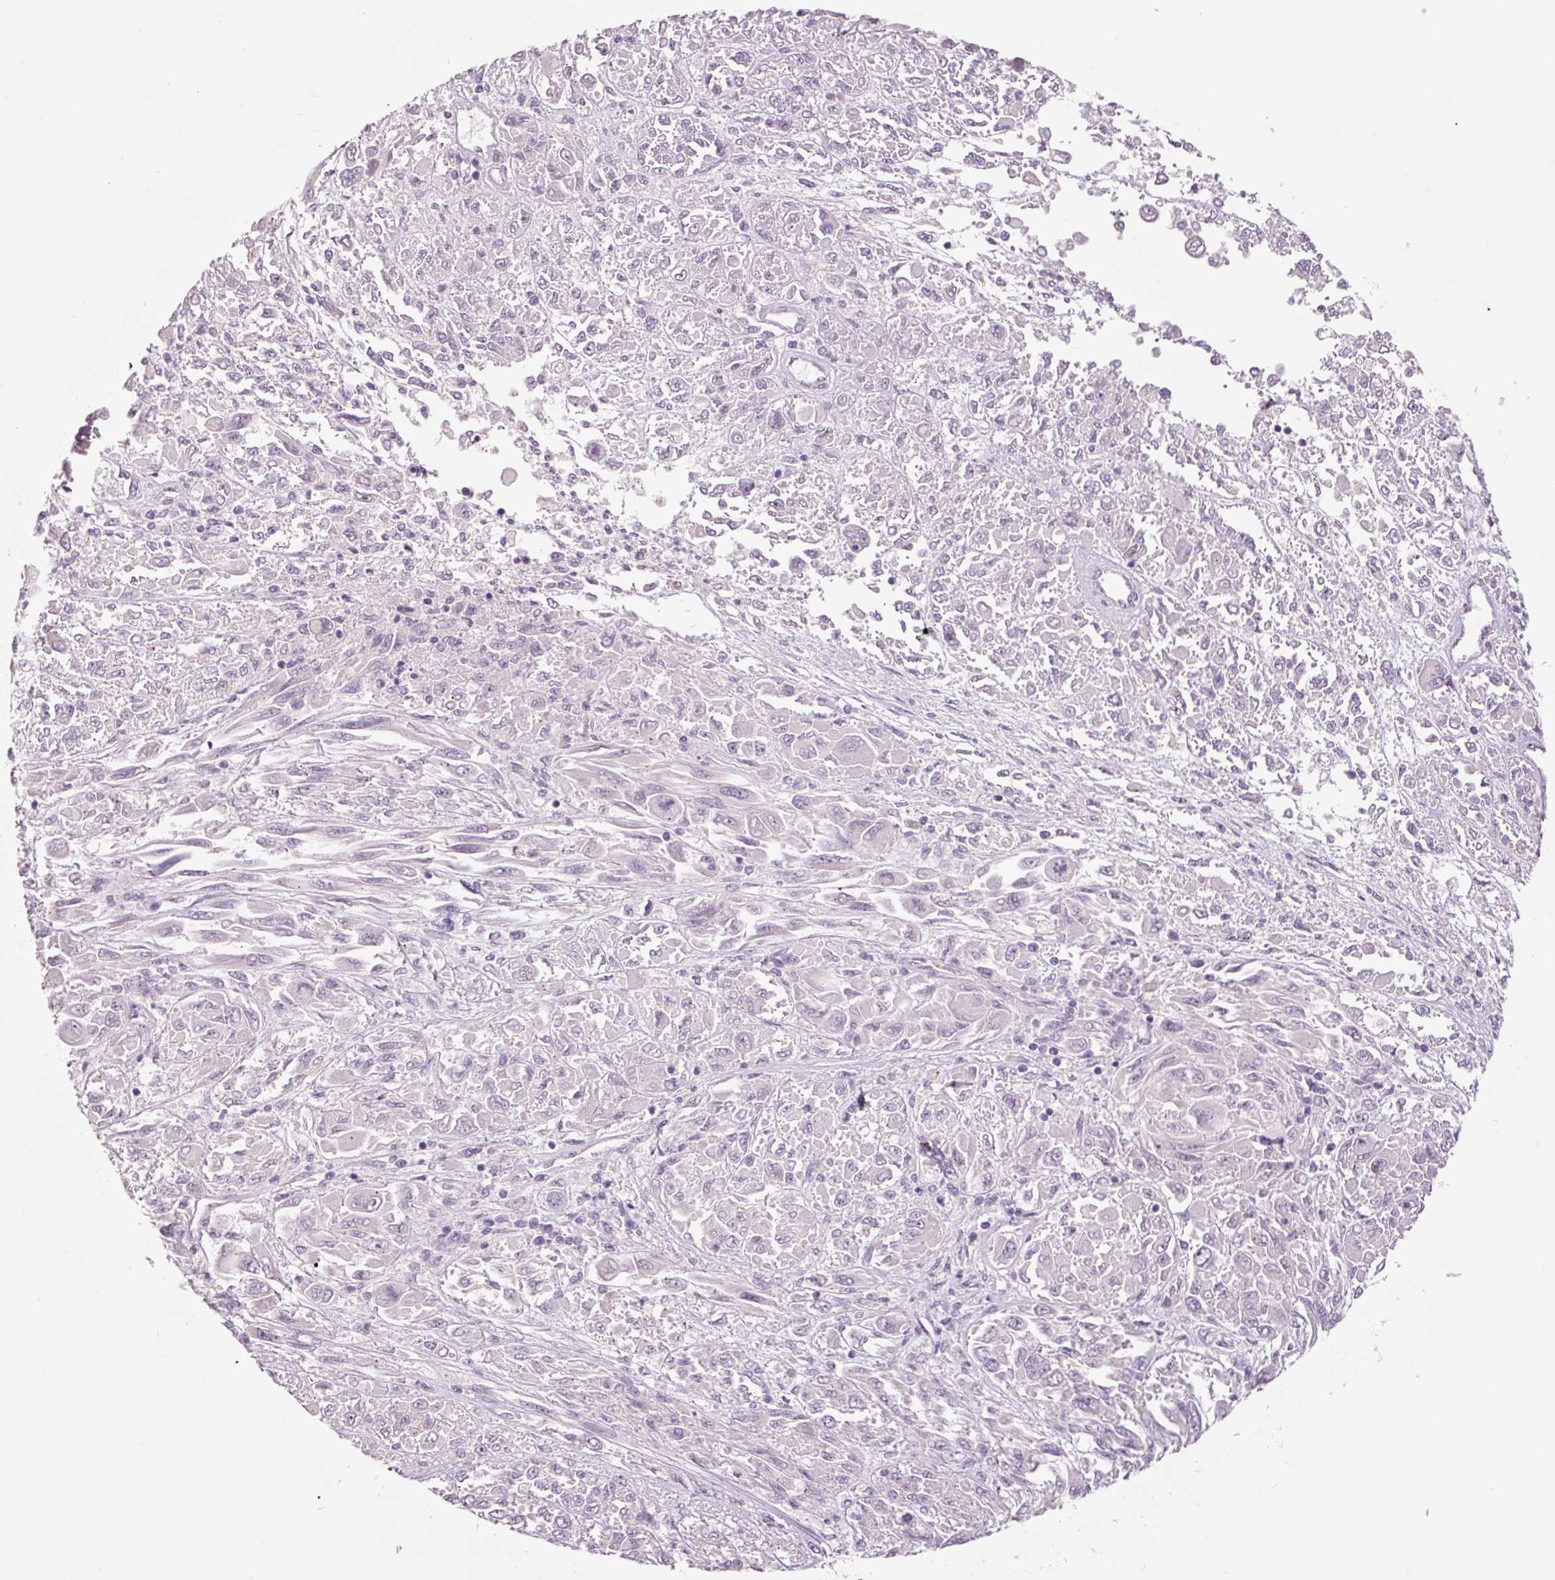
{"staining": {"intensity": "negative", "quantity": "none", "location": "none"}, "tissue": "melanoma", "cell_type": "Tumor cells", "image_type": "cancer", "snomed": [{"axis": "morphology", "description": "Malignant melanoma, NOS"}, {"axis": "topography", "description": "Skin"}], "caption": "Immunohistochemistry (IHC) of melanoma demonstrates no staining in tumor cells.", "gene": "DAPP1", "patient": {"sex": "female", "age": 91}}